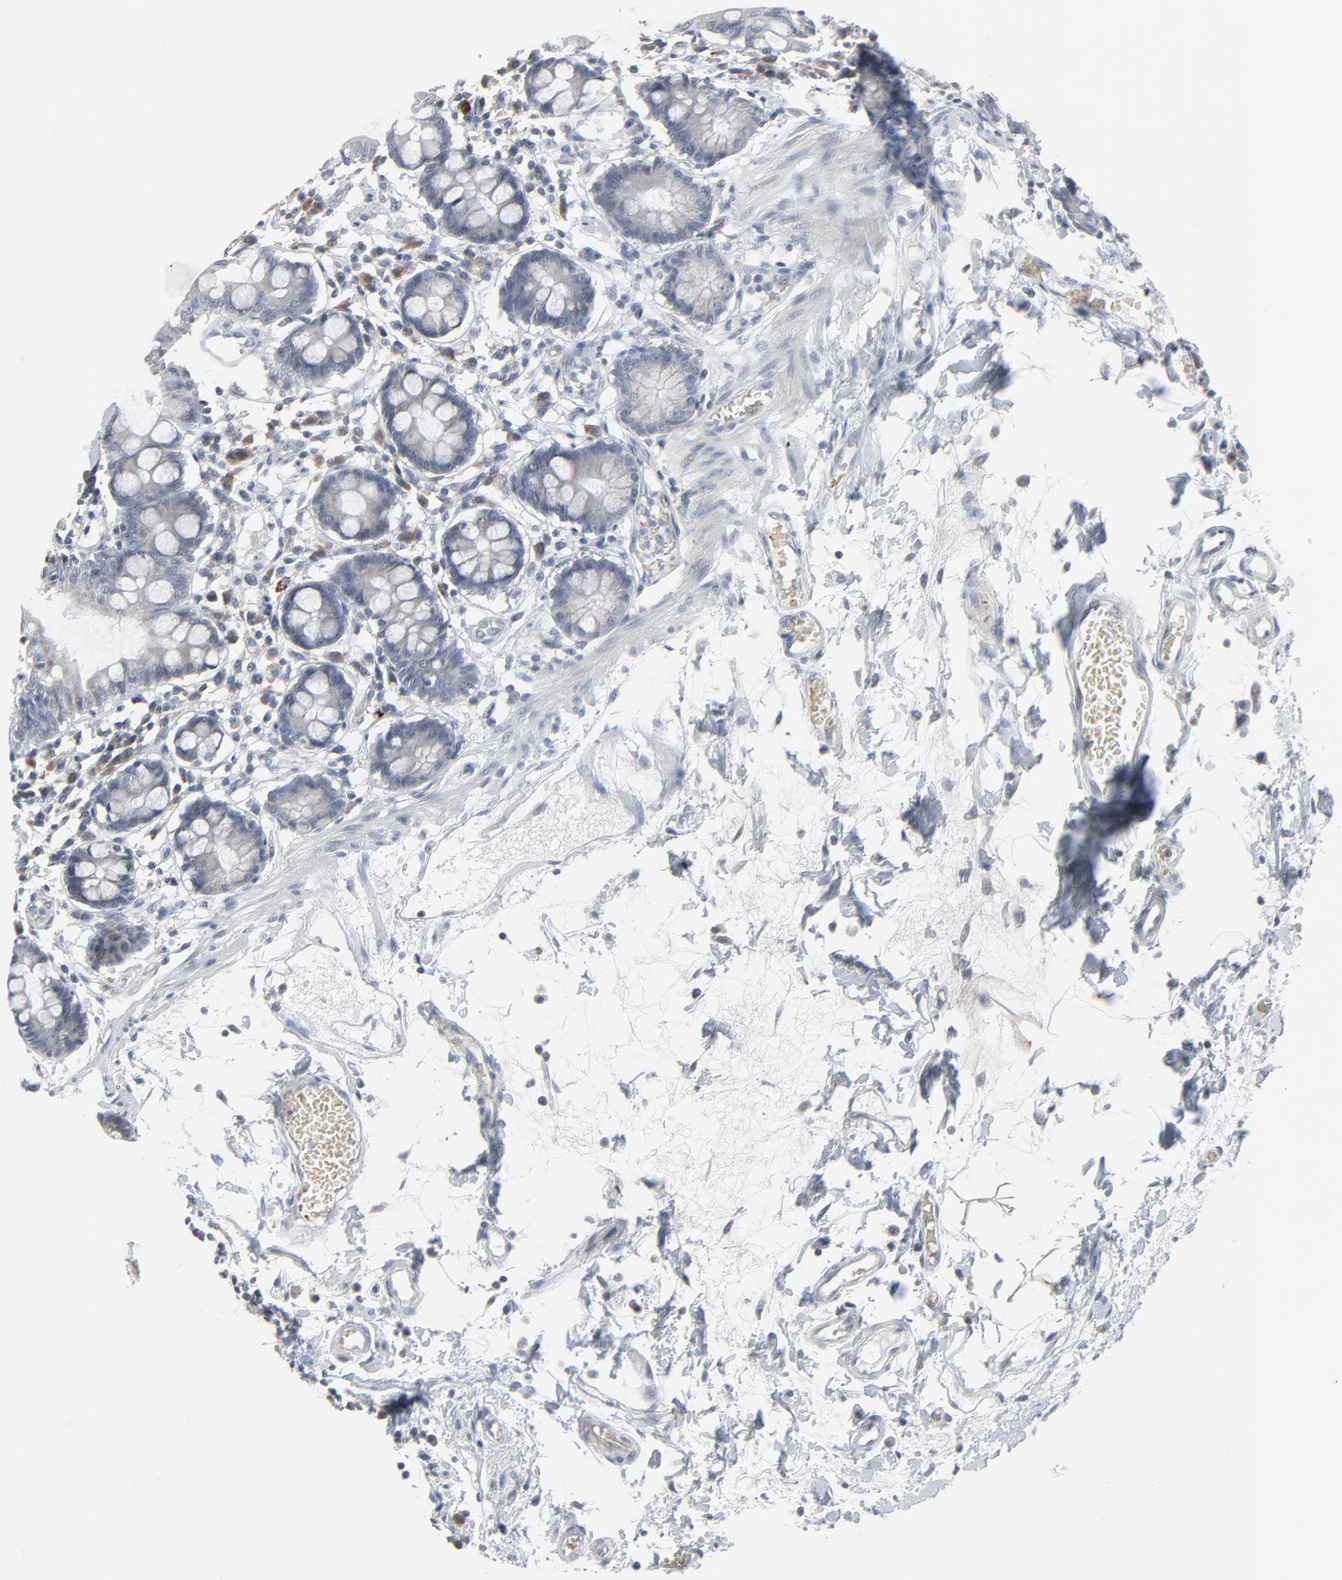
{"staining": {"intensity": "negative", "quantity": "none", "location": "none"}, "tissue": "small intestine", "cell_type": "Glandular cells", "image_type": "normal", "snomed": [{"axis": "morphology", "description": "Normal tissue, NOS"}, {"axis": "topography", "description": "Small intestine"}], "caption": "Immunohistochemistry (IHC) of benign human small intestine displays no positivity in glandular cells. Nuclei are stained in blue.", "gene": "SAGE1", "patient": {"sex": "female", "age": 61}}